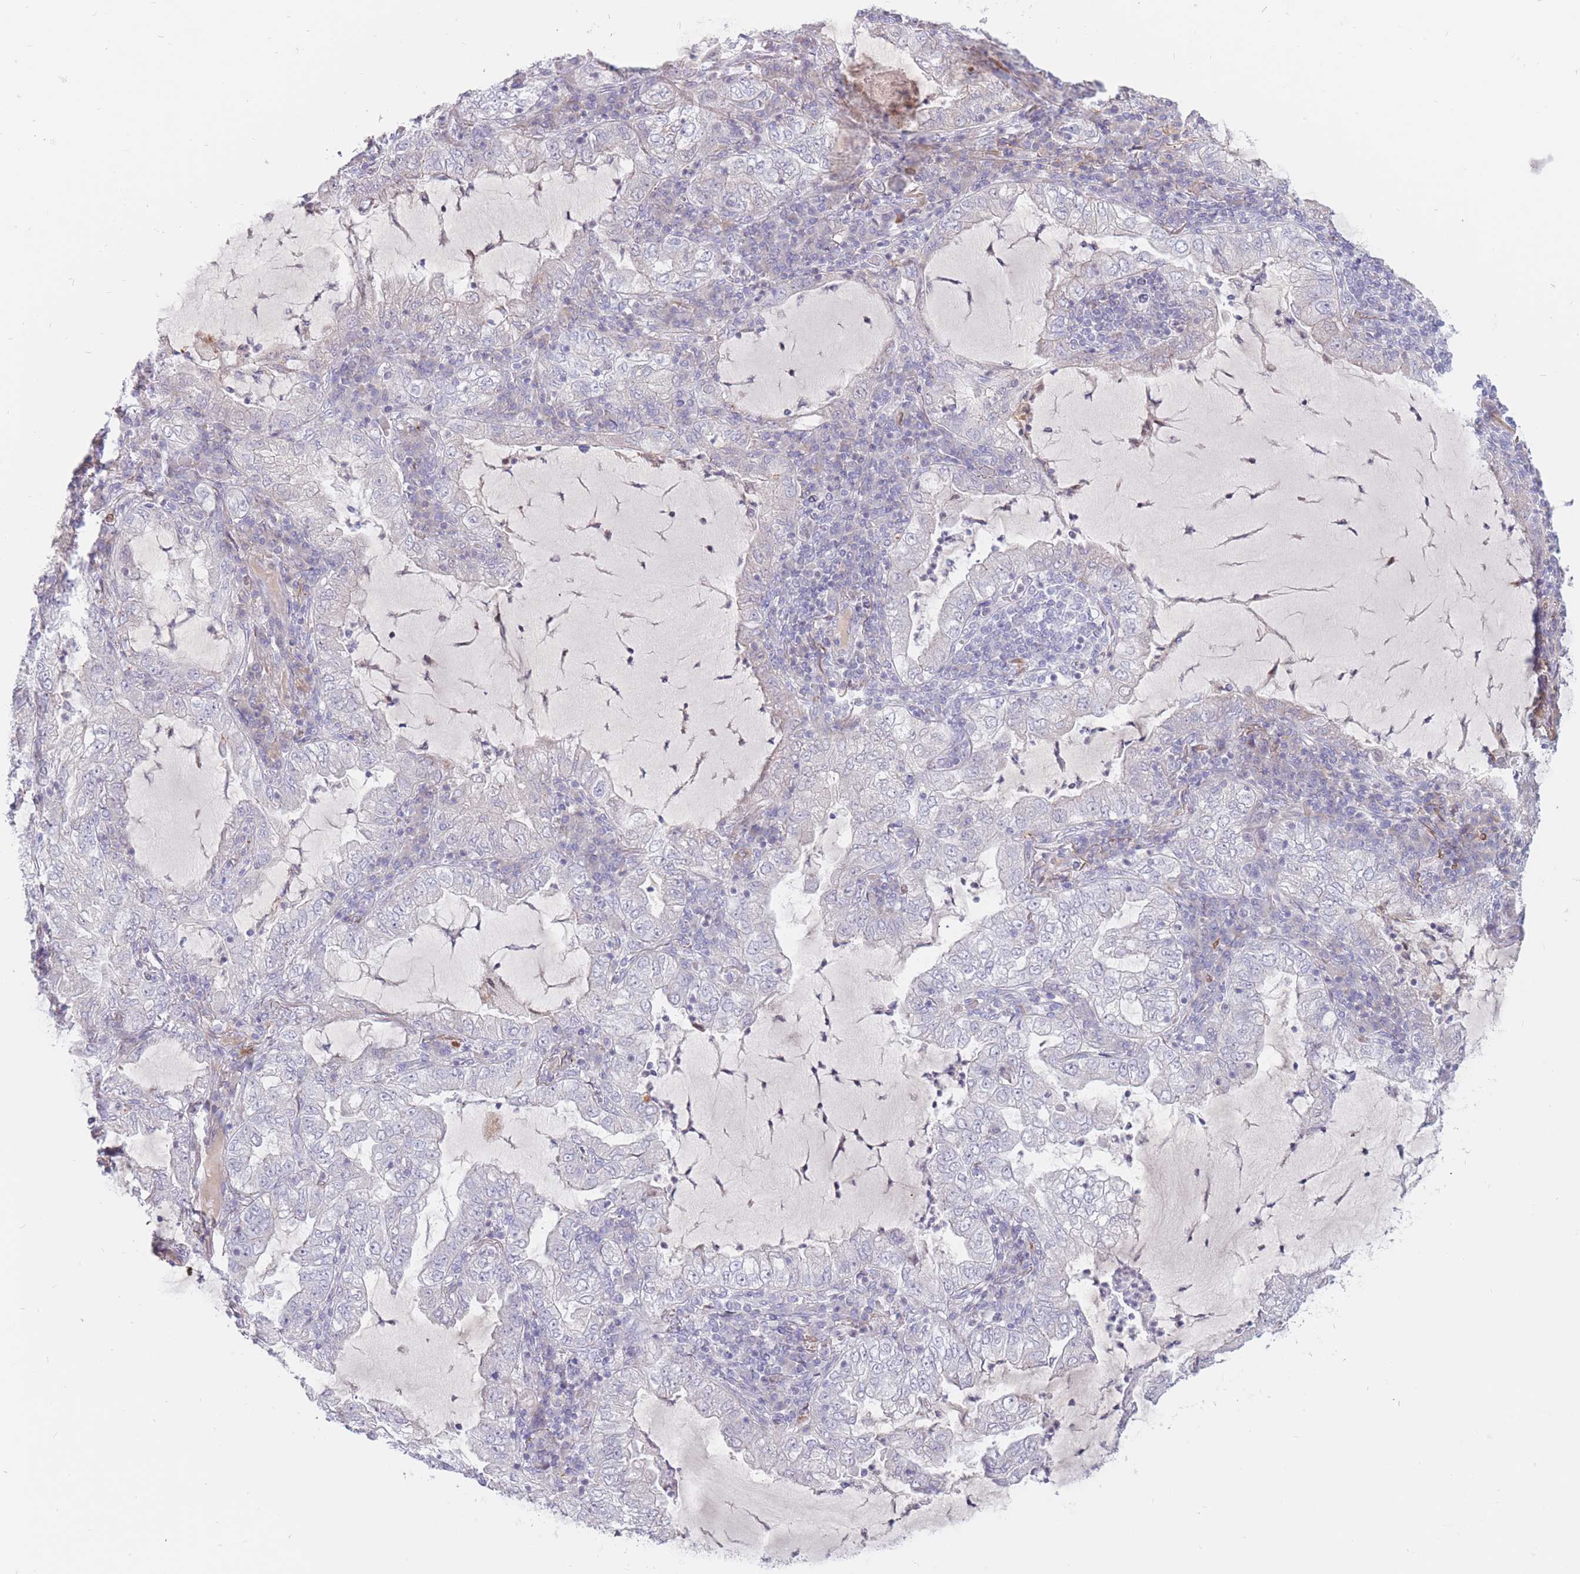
{"staining": {"intensity": "negative", "quantity": "none", "location": "none"}, "tissue": "lung cancer", "cell_type": "Tumor cells", "image_type": "cancer", "snomed": [{"axis": "morphology", "description": "Adenocarcinoma, NOS"}, {"axis": "topography", "description": "Lung"}], "caption": "Human lung cancer (adenocarcinoma) stained for a protein using immunohistochemistry exhibits no expression in tumor cells.", "gene": "PTGDR", "patient": {"sex": "female", "age": 73}}